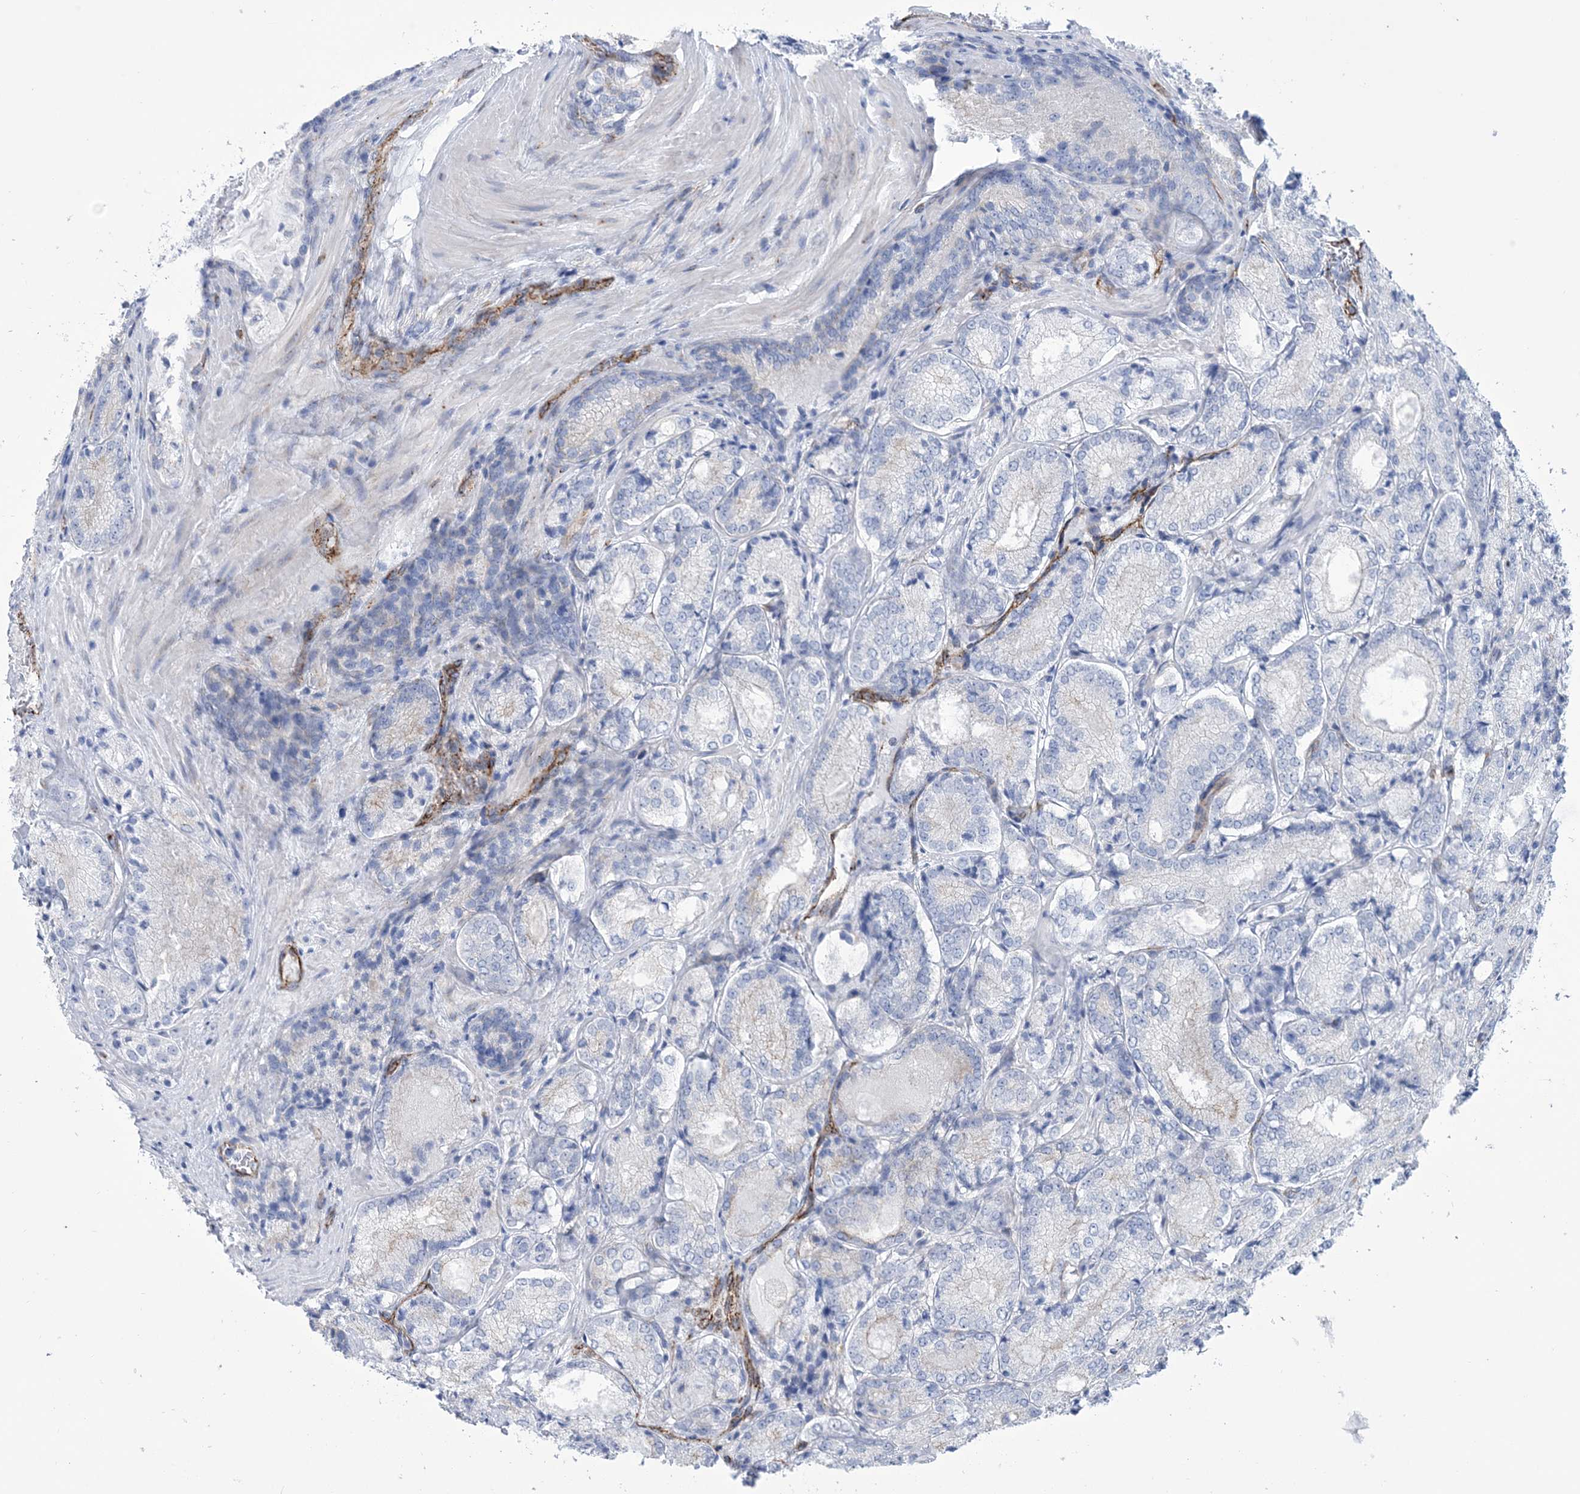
{"staining": {"intensity": "negative", "quantity": "none", "location": "none"}, "tissue": "prostate cancer", "cell_type": "Tumor cells", "image_type": "cancer", "snomed": [{"axis": "morphology", "description": "Adenocarcinoma, Low grade"}, {"axis": "topography", "description": "Prostate"}], "caption": "Protein analysis of adenocarcinoma (low-grade) (prostate) reveals no significant expression in tumor cells.", "gene": "RAB11FIP5", "patient": {"sex": "male", "age": 74}}